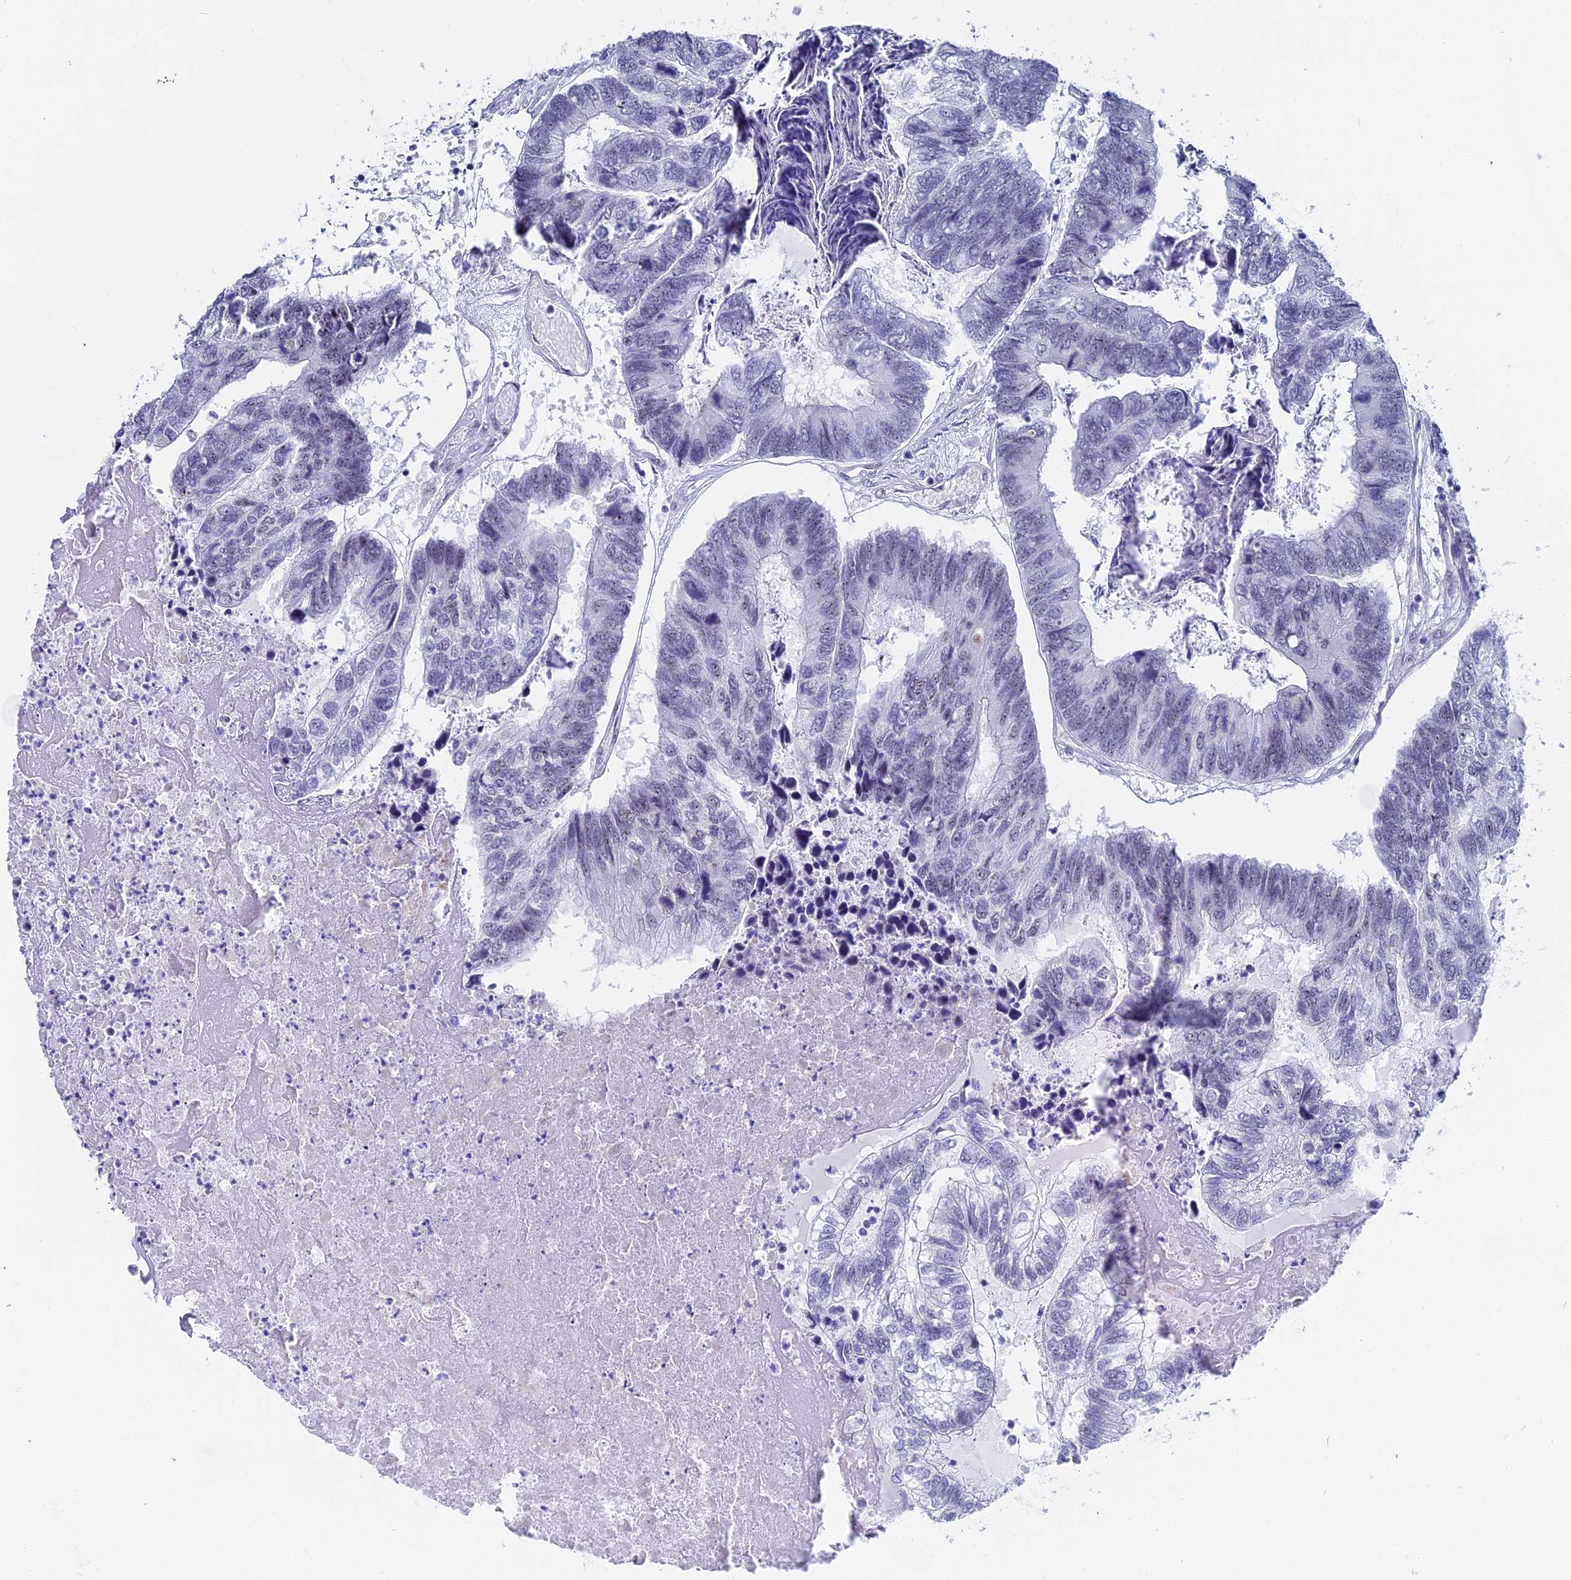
{"staining": {"intensity": "negative", "quantity": "none", "location": "none"}, "tissue": "colorectal cancer", "cell_type": "Tumor cells", "image_type": "cancer", "snomed": [{"axis": "morphology", "description": "Adenocarcinoma, NOS"}, {"axis": "topography", "description": "Colon"}], "caption": "Protein analysis of colorectal cancer reveals no significant positivity in tumor cells.", "gene": "CD2BP2", "patient": {"sex": "female", "age": 67}}